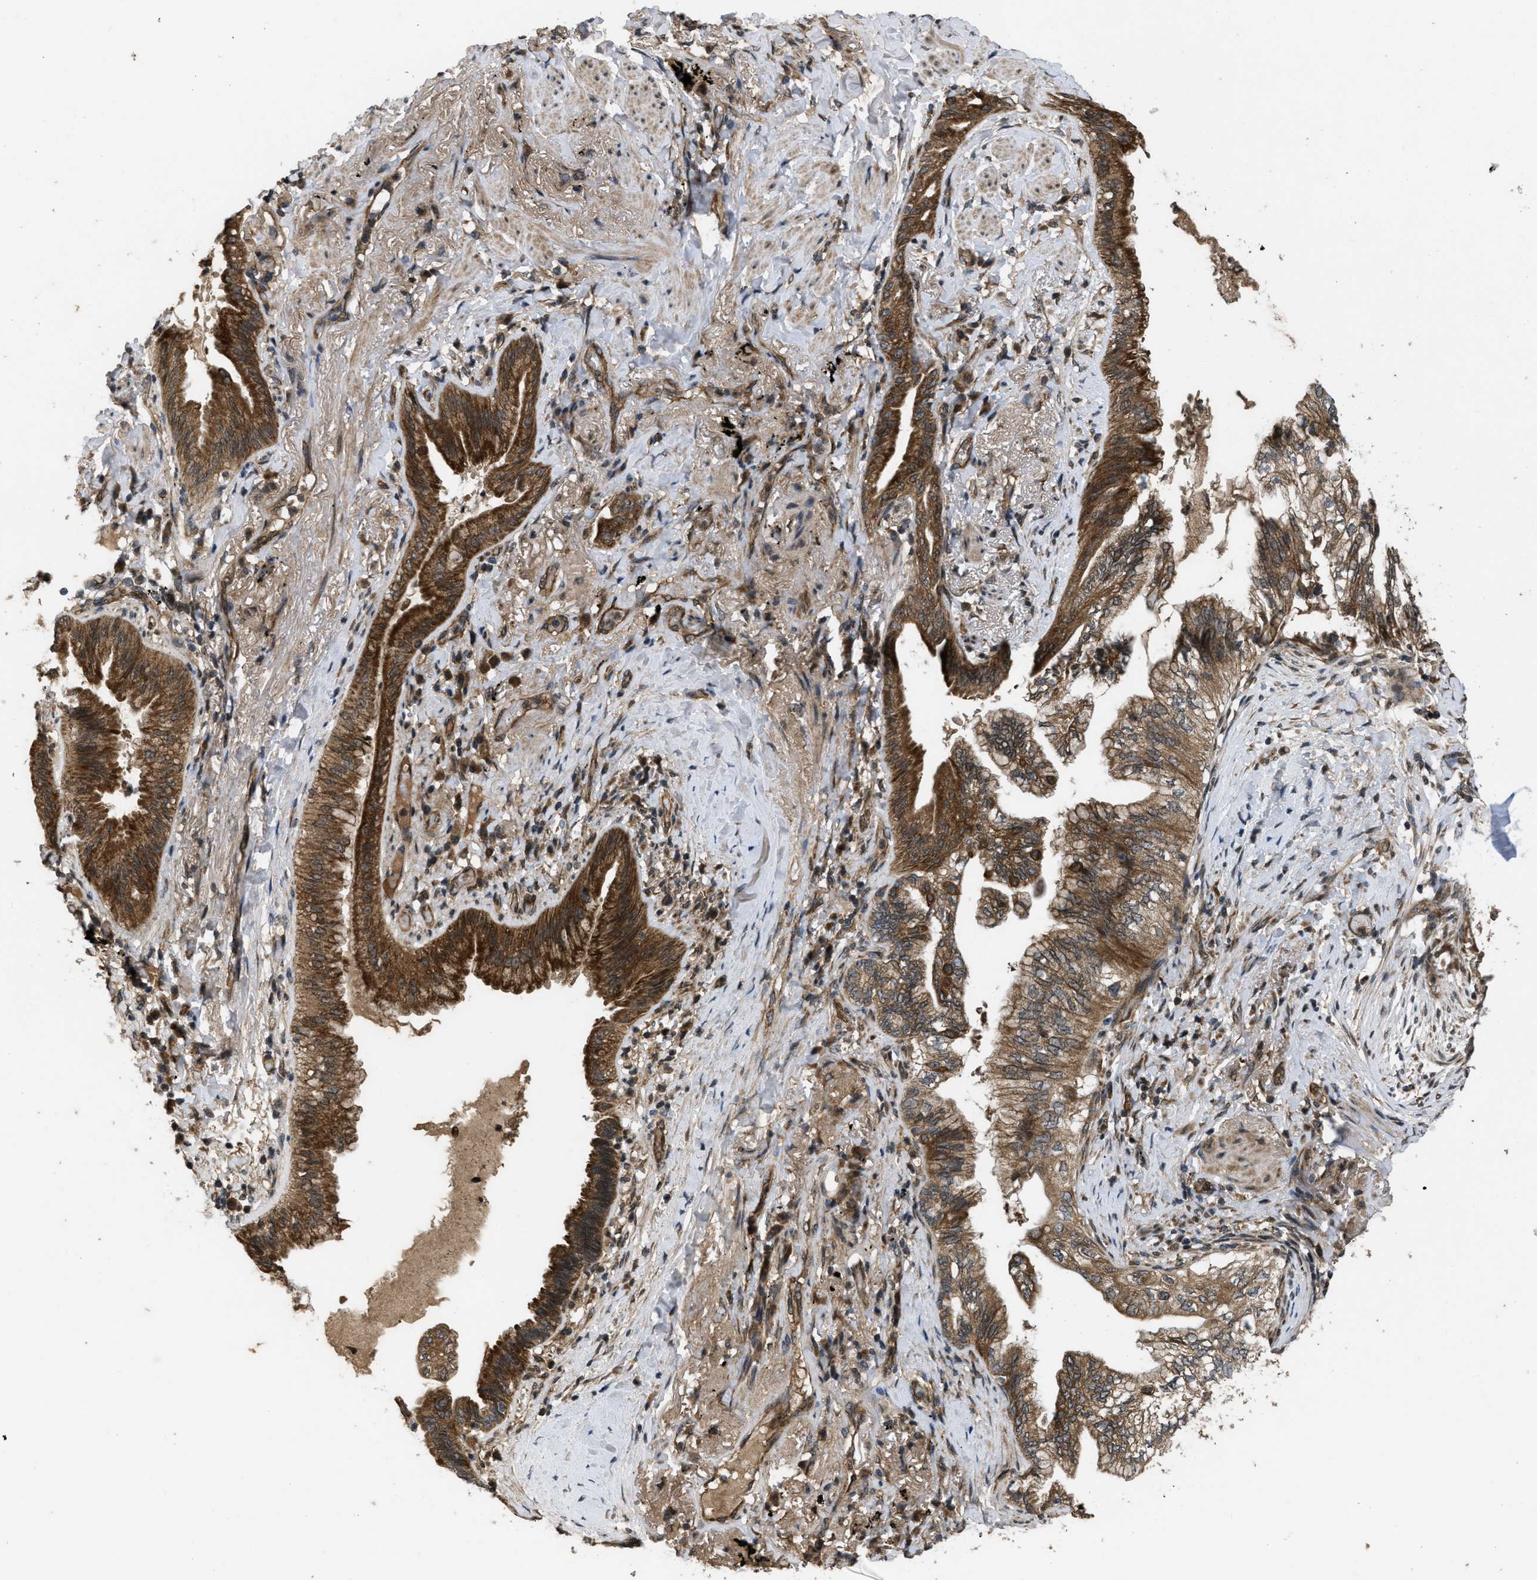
{"staining": {"intensity": "strong", "quantity": ">75%", "location": "cytoplasmic/membranous"}, "tissue": "lung cancer", "cell_type": "Tumor cells", "image_type": "cancer", "snomed": [{"axis": "morphology", "description": "Normal tissue, NOS"}, {"axis": "morphology", "description": "Adenocarcinoma, NOS"}, {"axis": "topography", "description": "Bronchus"}, {"axis": "topography", "description": "Lung"}], "caption": "Immunohistochemistry of lung cancer displays high levels of strong cytoplasmic/membranous expression in approximately >75% of tumor cells. Nuclei are stained in blue.", "gene": "SPTLC1", "patient": {"sex": "female", "age": 70}}